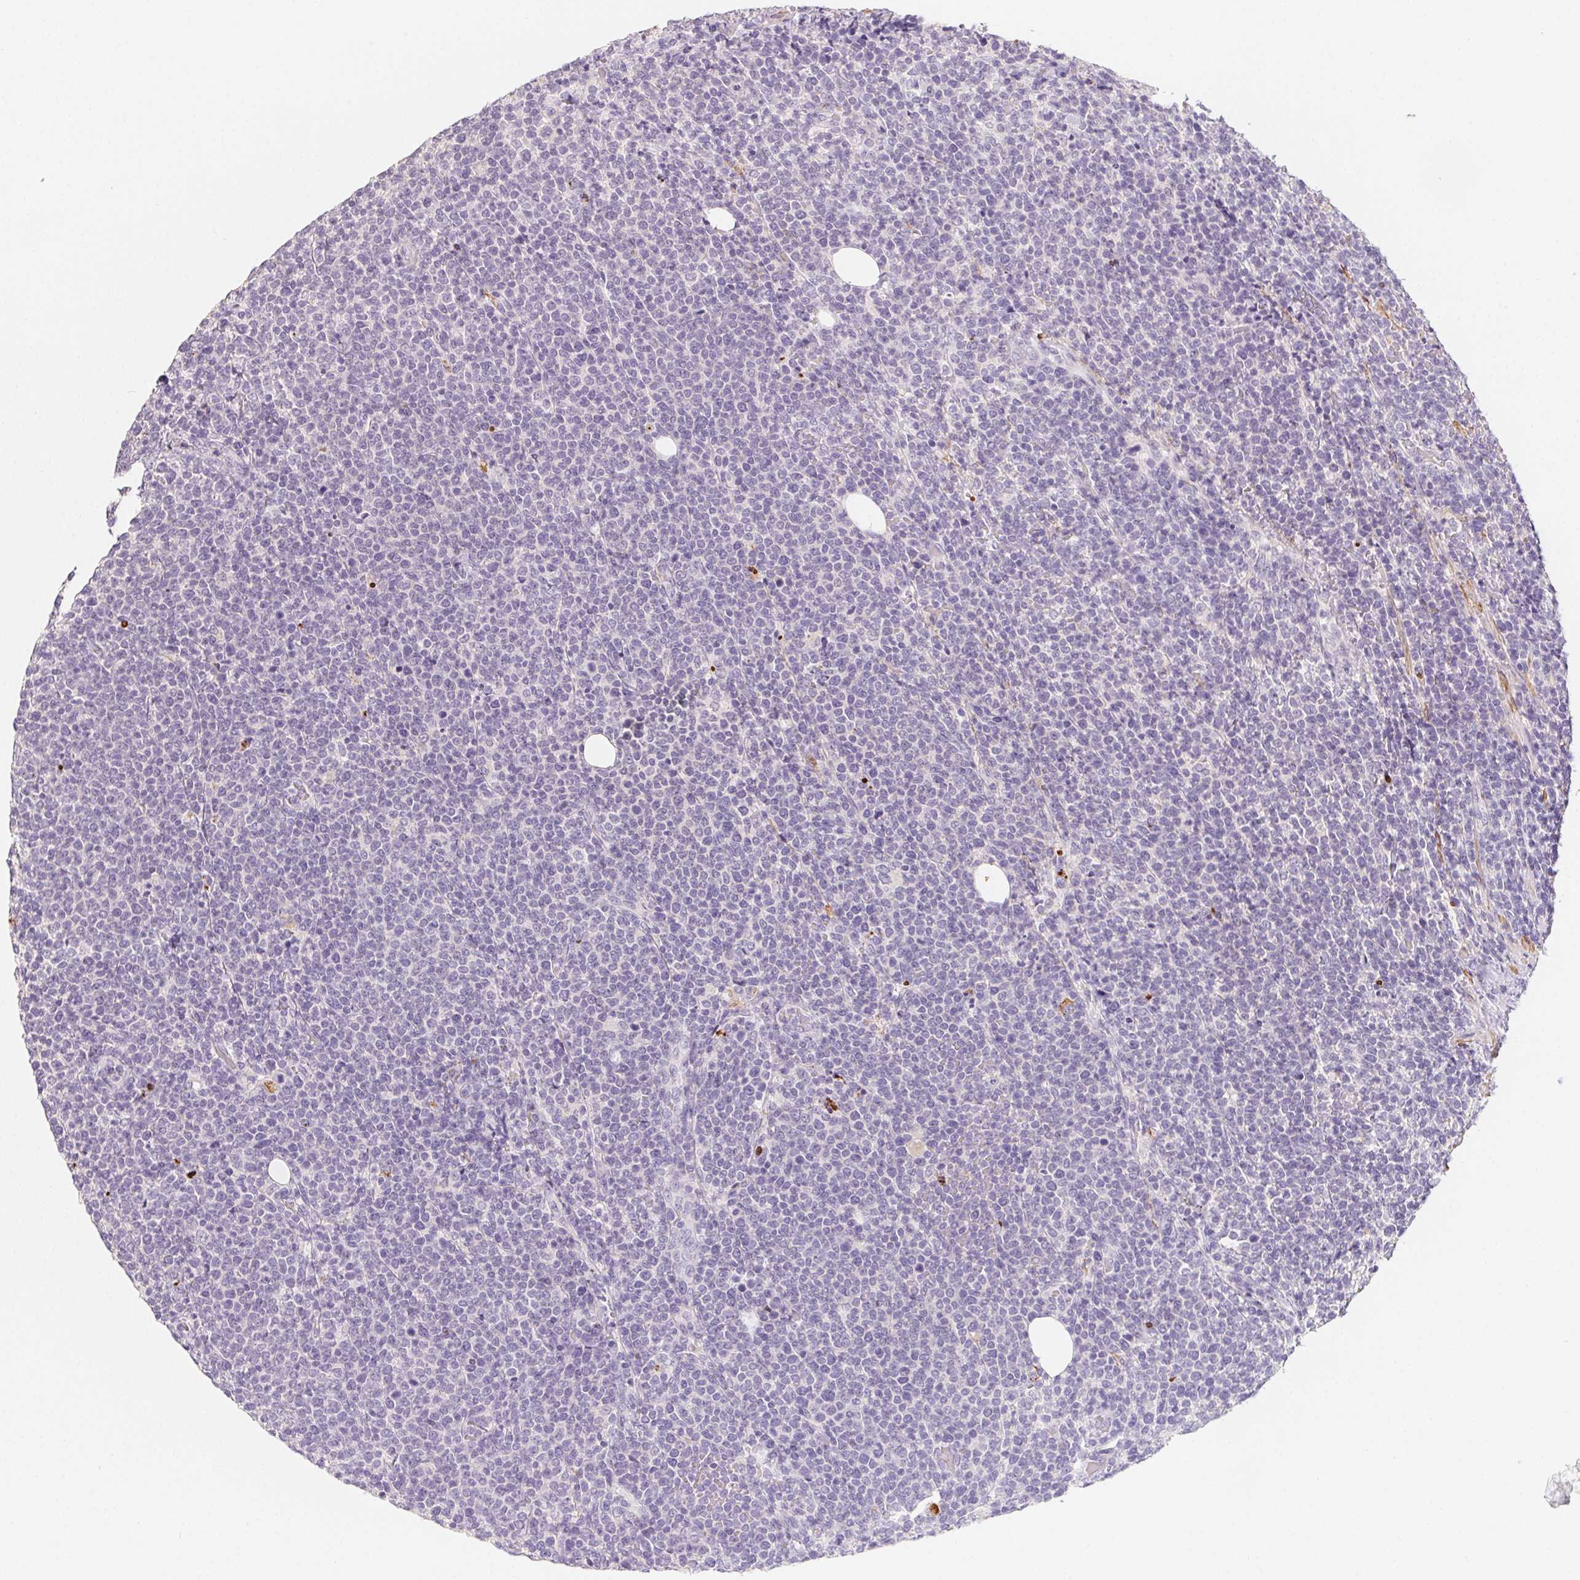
{"staining": {"intensity": "negative", "quantity": "none", "location": "none"}, "tissue": "lymphoma", "cell_type": "Tumor cells", "image_type": "cancer", "snomed": [{"axis": "morphology", "description": "Malignant lymphoma, non-Hodgkin's type, High grade"}, {"axis": "topography", "description": "Lymph node"}], "caption": "High magnification brightfield microscopy of high-grade malignant lymphoma, non-Hodgkin's type stained with DAB (3,3'-diaminobenzidine) (brown) and counterstained with hematoxylin (blue): tumor cells show no significant staining.", "gene": "MYL4", "patient": {"sex": "male", "age": 61}}